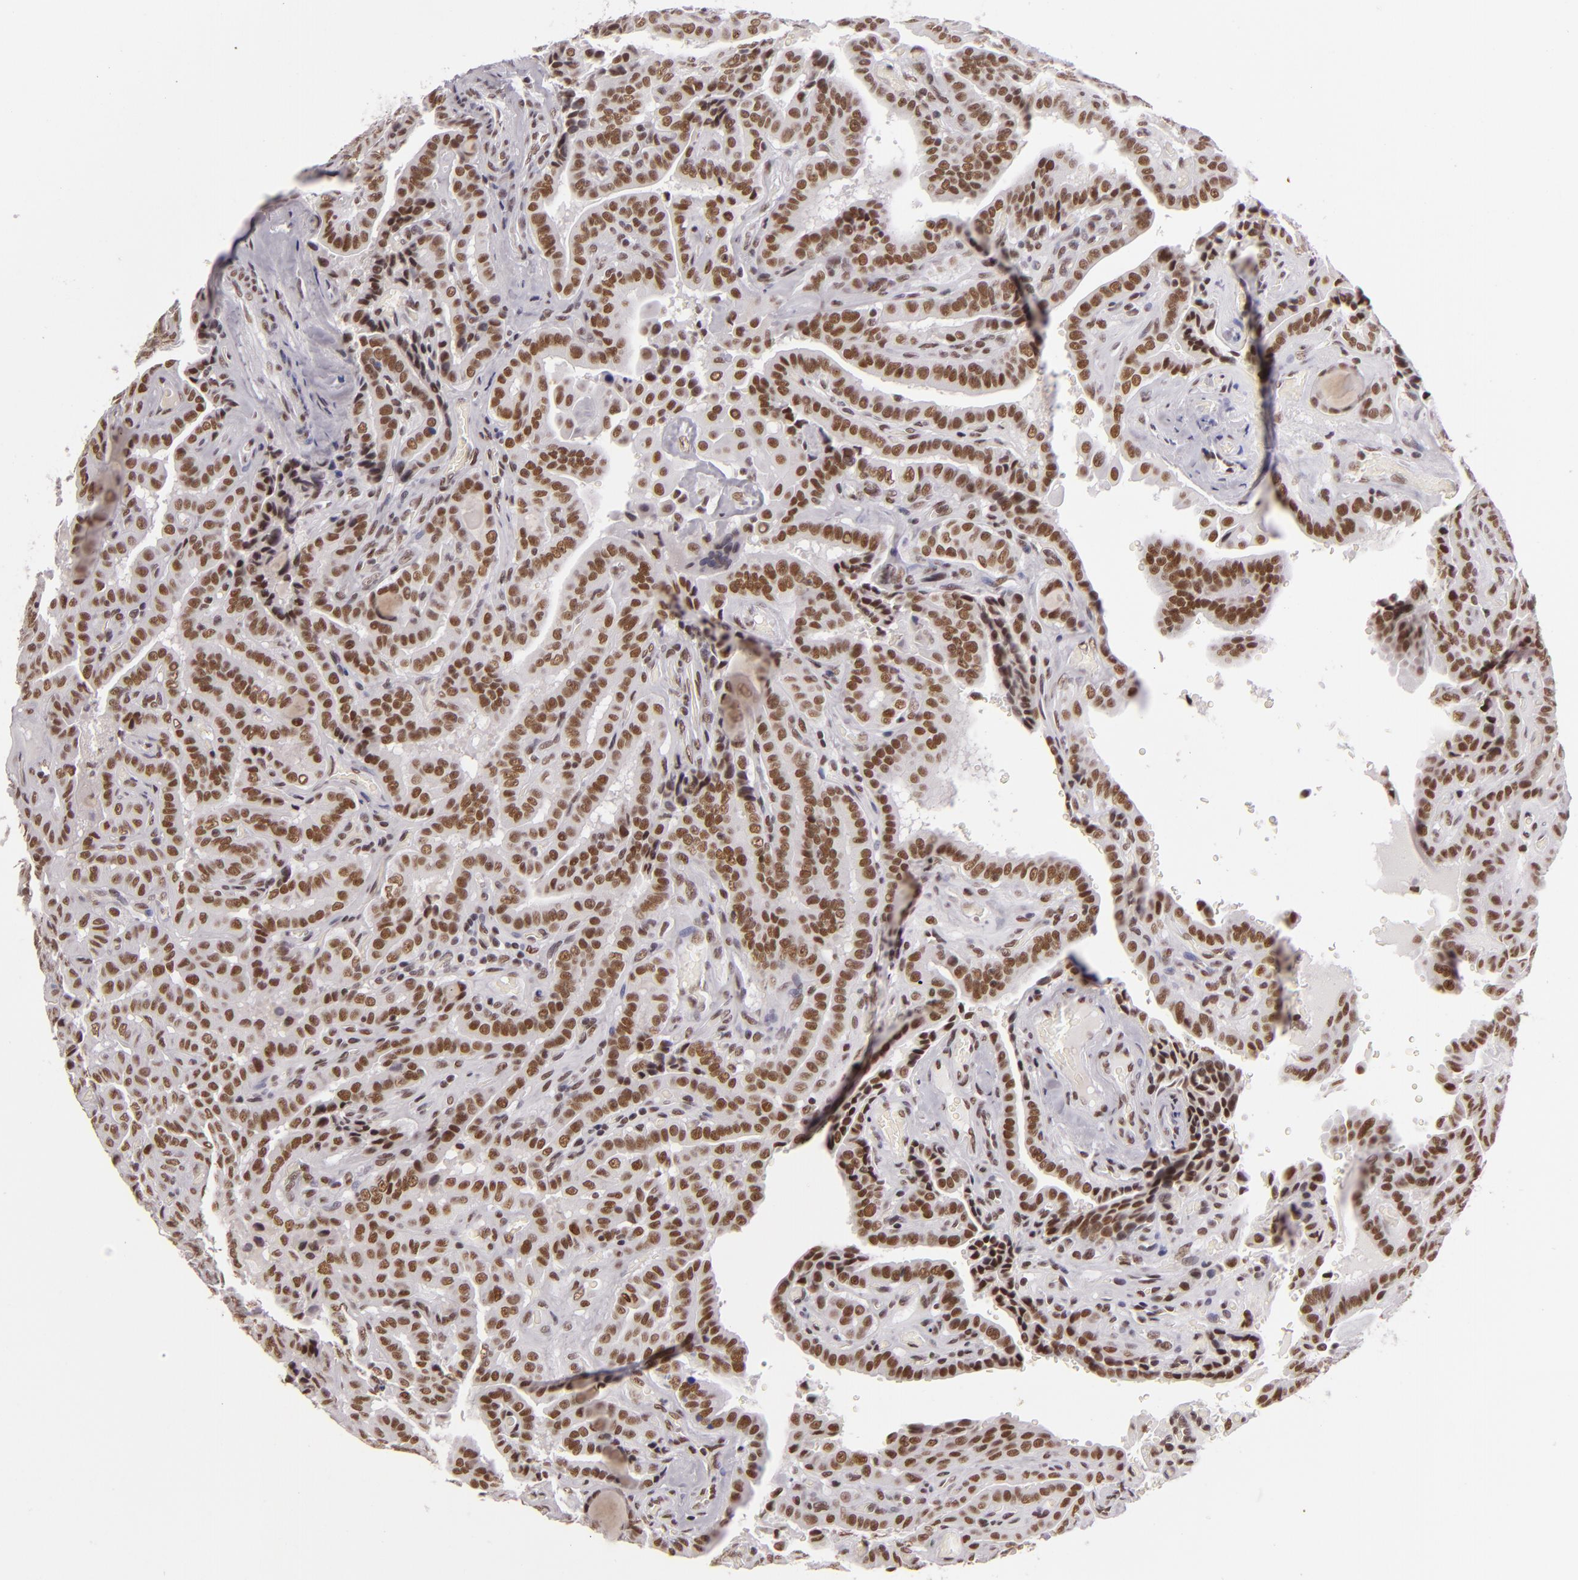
{"staining": {"intensity": "moderate", "quantity": ">75%", "location": "nuclear"}, "tissue": "thyroid cancer", "cell_type": "Tumor cells", "image_type": "cancer", "snomed": [{"axis": "morphology", "description": "Papillary adenocarcinoma, NOS"}, {"axis": "topography", "description": "Thyroid gland"}], "caption": "Tumor cells demonstrate medium levels of moderate nuclear expression in approximately >75% of cells in thyroid cancer (papillary adenocarcinoma).", "gene": "BRD8", "patient": {"sex": "male", "age": 87}}